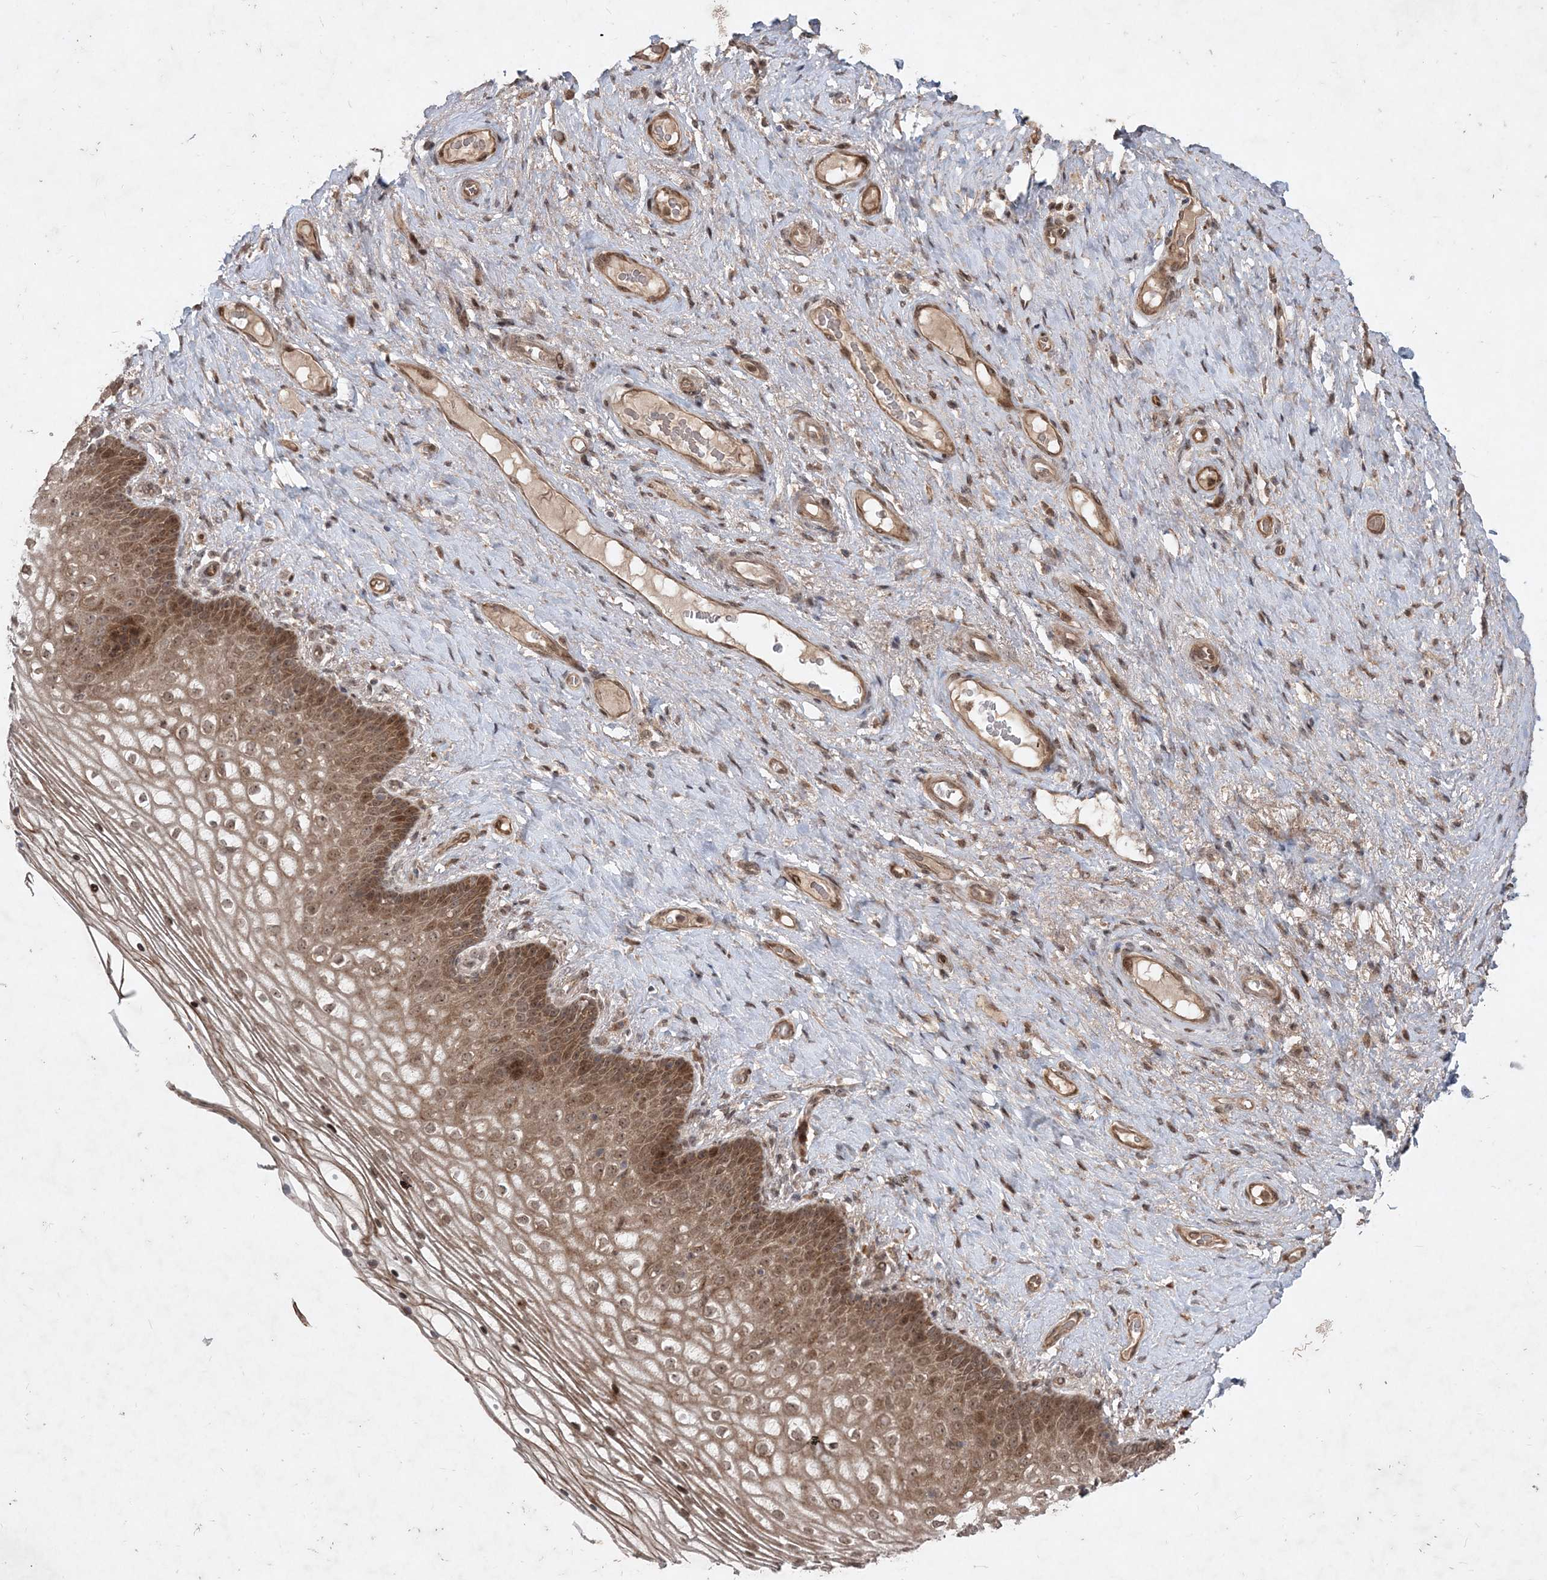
{"staining": {"intensity": "moderate", "quantity": ">75%", "location": "cytoplasmic/membranous,nuclear"}, "tissue": "vagina", "cell_type": "Squamous epithelial cells", "image_type": "normal", "snomed": [{"axis": "morphology", "description": "Normal tissue, NOS"}, {"axis": "topography", "description": "Vagina"}], "caption": "IHC histopathology image of normal human vagina stained for a protein (brown), which demonstrates medium levels of moderate cytoplasmic/membranous,nuclear staining in approximately >75% of squamous epithelial cells.", "gene": "UBR3", "patient": {"sex": "female", "age": 60}}